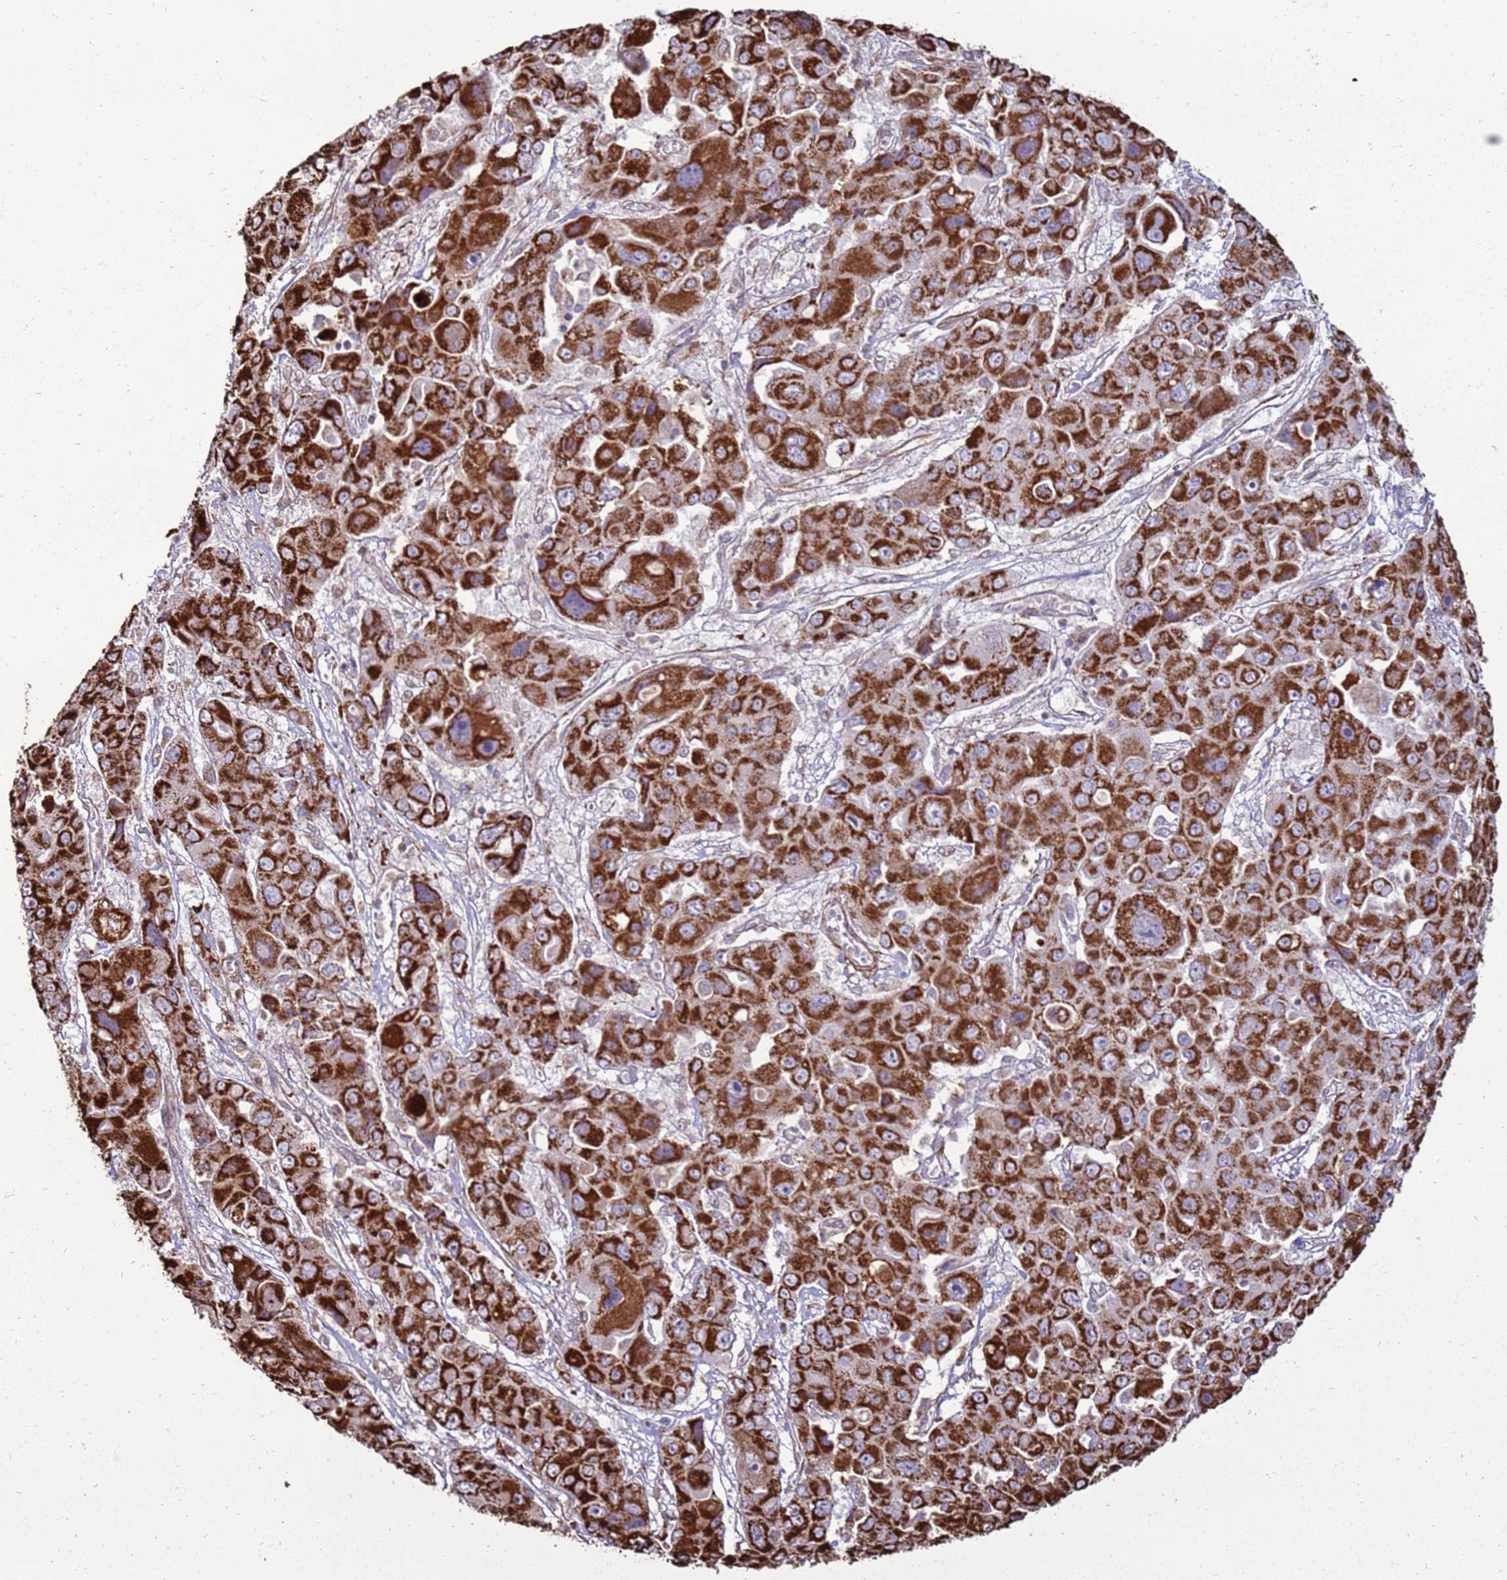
{"staining": {"intensity": "strong", "quantity": ">75%", "location": "cytoplasmic/membranous"}, "tissue": "liver cancer", "cell_type": "Tumor cells", "image_type": "cancer", "snomed": [{"axis": "morphology", "description": "Cholangiocarcinoma"}, {"axis": "topography", "description": "Liver"}], "caption": "A brown stain shows strong cytoplasmic/membranous expression of a protein in human liver cancer (cholangiocarcinoma) tumor cells.", "gene": "DDX59", "patient": {"sex": "male", "age": 67}}